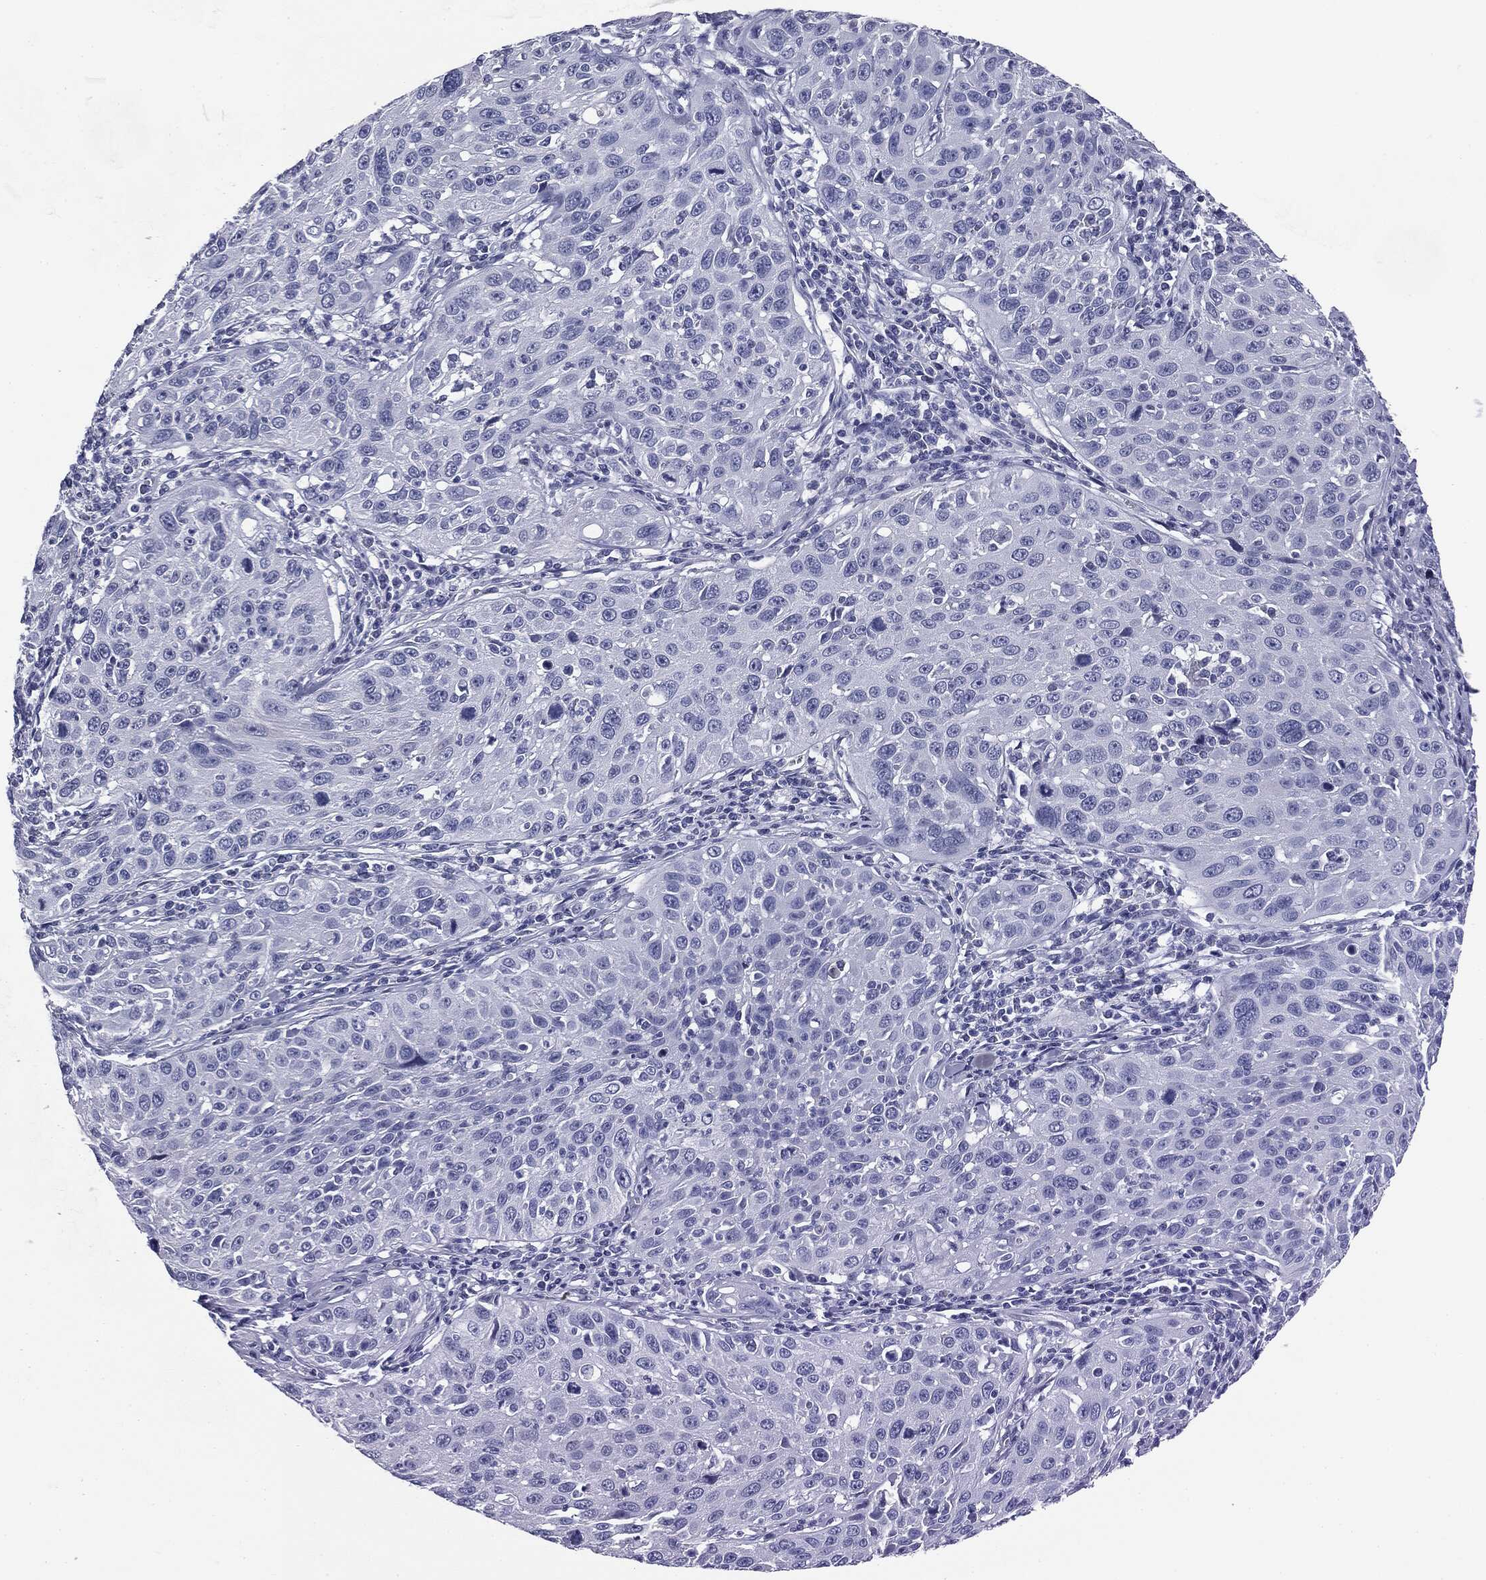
{"staining": {"intensity": "negative", "quantity": "none", "location": "none"}, "tissue": "cervical cancer", "cell_type": "Tumor cells", "image_type": "cancer", "snomed": [{"axis": "morphology", "description": "Squamous cell carcinoma, NOS"}, {"axis": "topography", "description": "Cervix"}], "caption": "DAB immunohistochemical staining of human cervical cancer (squamous cell carcinoma) shows no significant positivity in tumor cells.", "gene": "ATP2A1", "patient": {"sex": "female", "age": 26}}